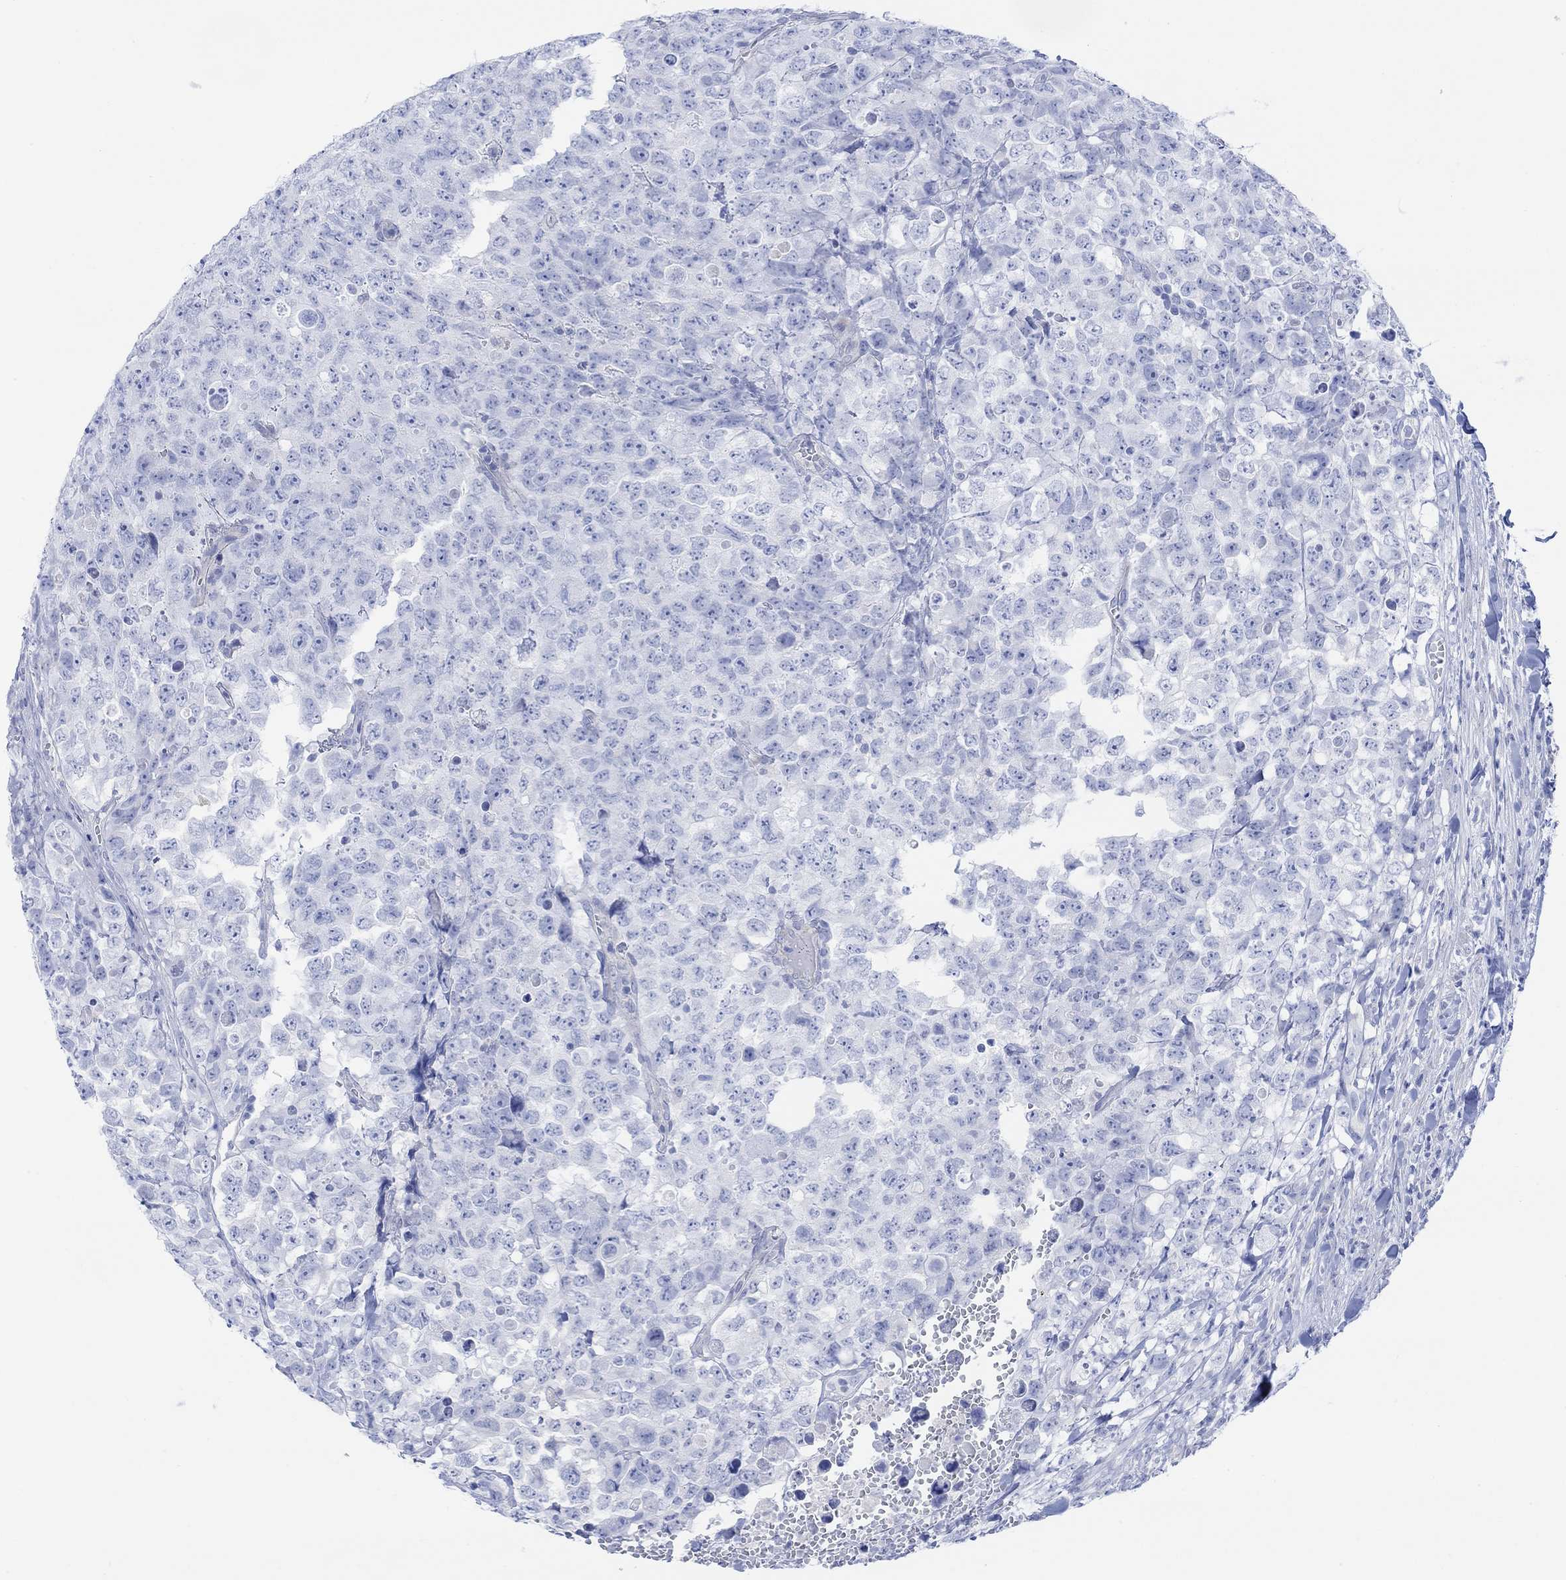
{"staining": {"intensity": "negative", "quantity": "none", "location": "none"}, "tissue": "testis cancer", "cell_type": "Tumor cells", "image_type": "cancer", "snomed": [{"axis": "morphology", "description": "Carcinoma, Embryonal, NOS"}, {"axis": "topography", "description": "Testis"}], "caption": "Tumor cells show no significant positivity in embryonal carcinoma (testis). The staining was performed using DAB to visualize the protein expression in brown, while the nuclei were stained in blue with hematoxylin (Magnification: 20x).", "gene": "GNG13", "patient": {"sex": "male", "age": 23}}